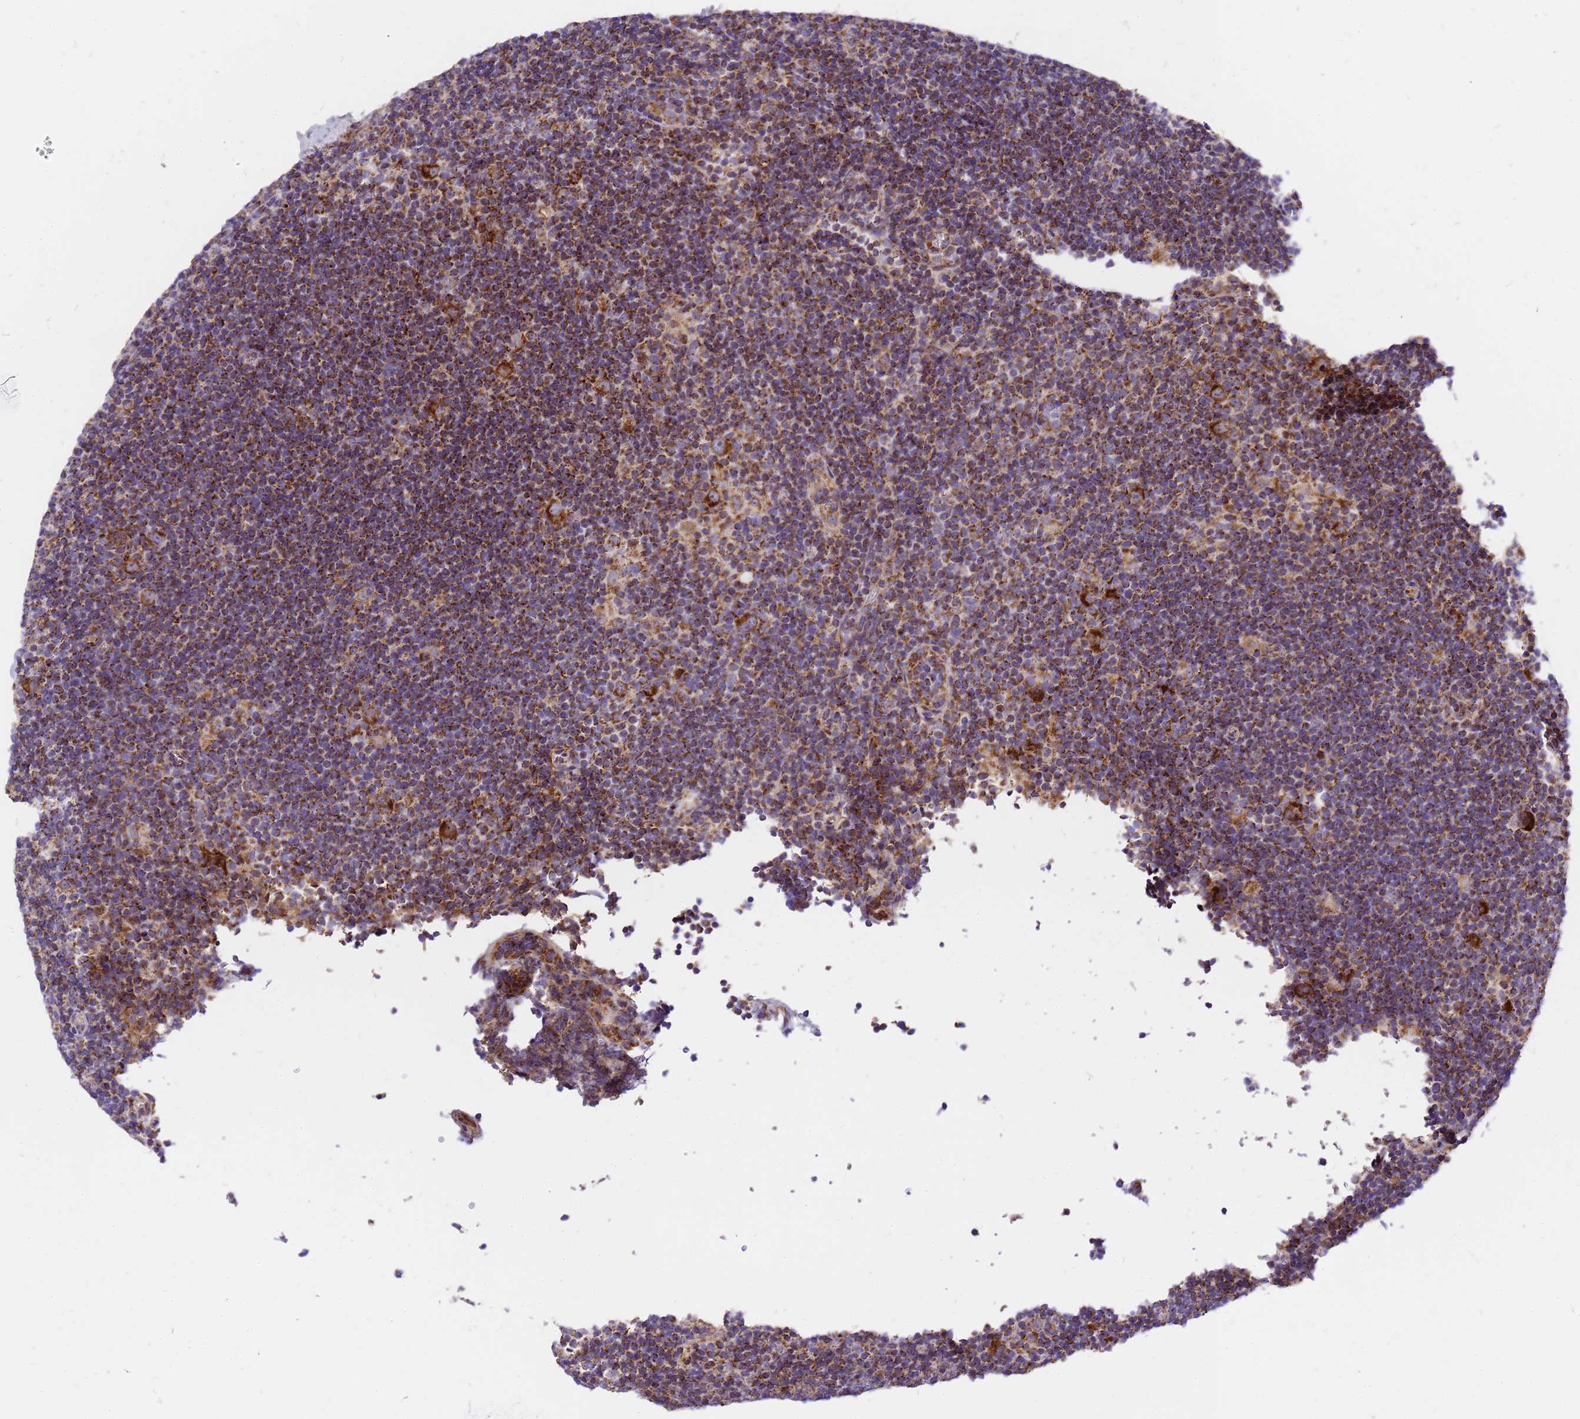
{"staining": {"intensity": "strong", "quantity": ">75%", "location": "cytoplasmic/membranous"}, "tissue": "lymphoma", "cell_type": "Tumor cells", "image_type": "cancer", "snomed": [{"axis": "morphology", "description": "Hodgkin's disease, NOS"}, {"axis": "topography", "description": "Lymph node"}], "caption": "Protein analysis of Hodgkin's disease tissue exhibits strong cytoplasmic/membranous staining in about >75% of tumor cells.", "gene": "MRPS26", "patient": {"sex": "female", "age": 57}}